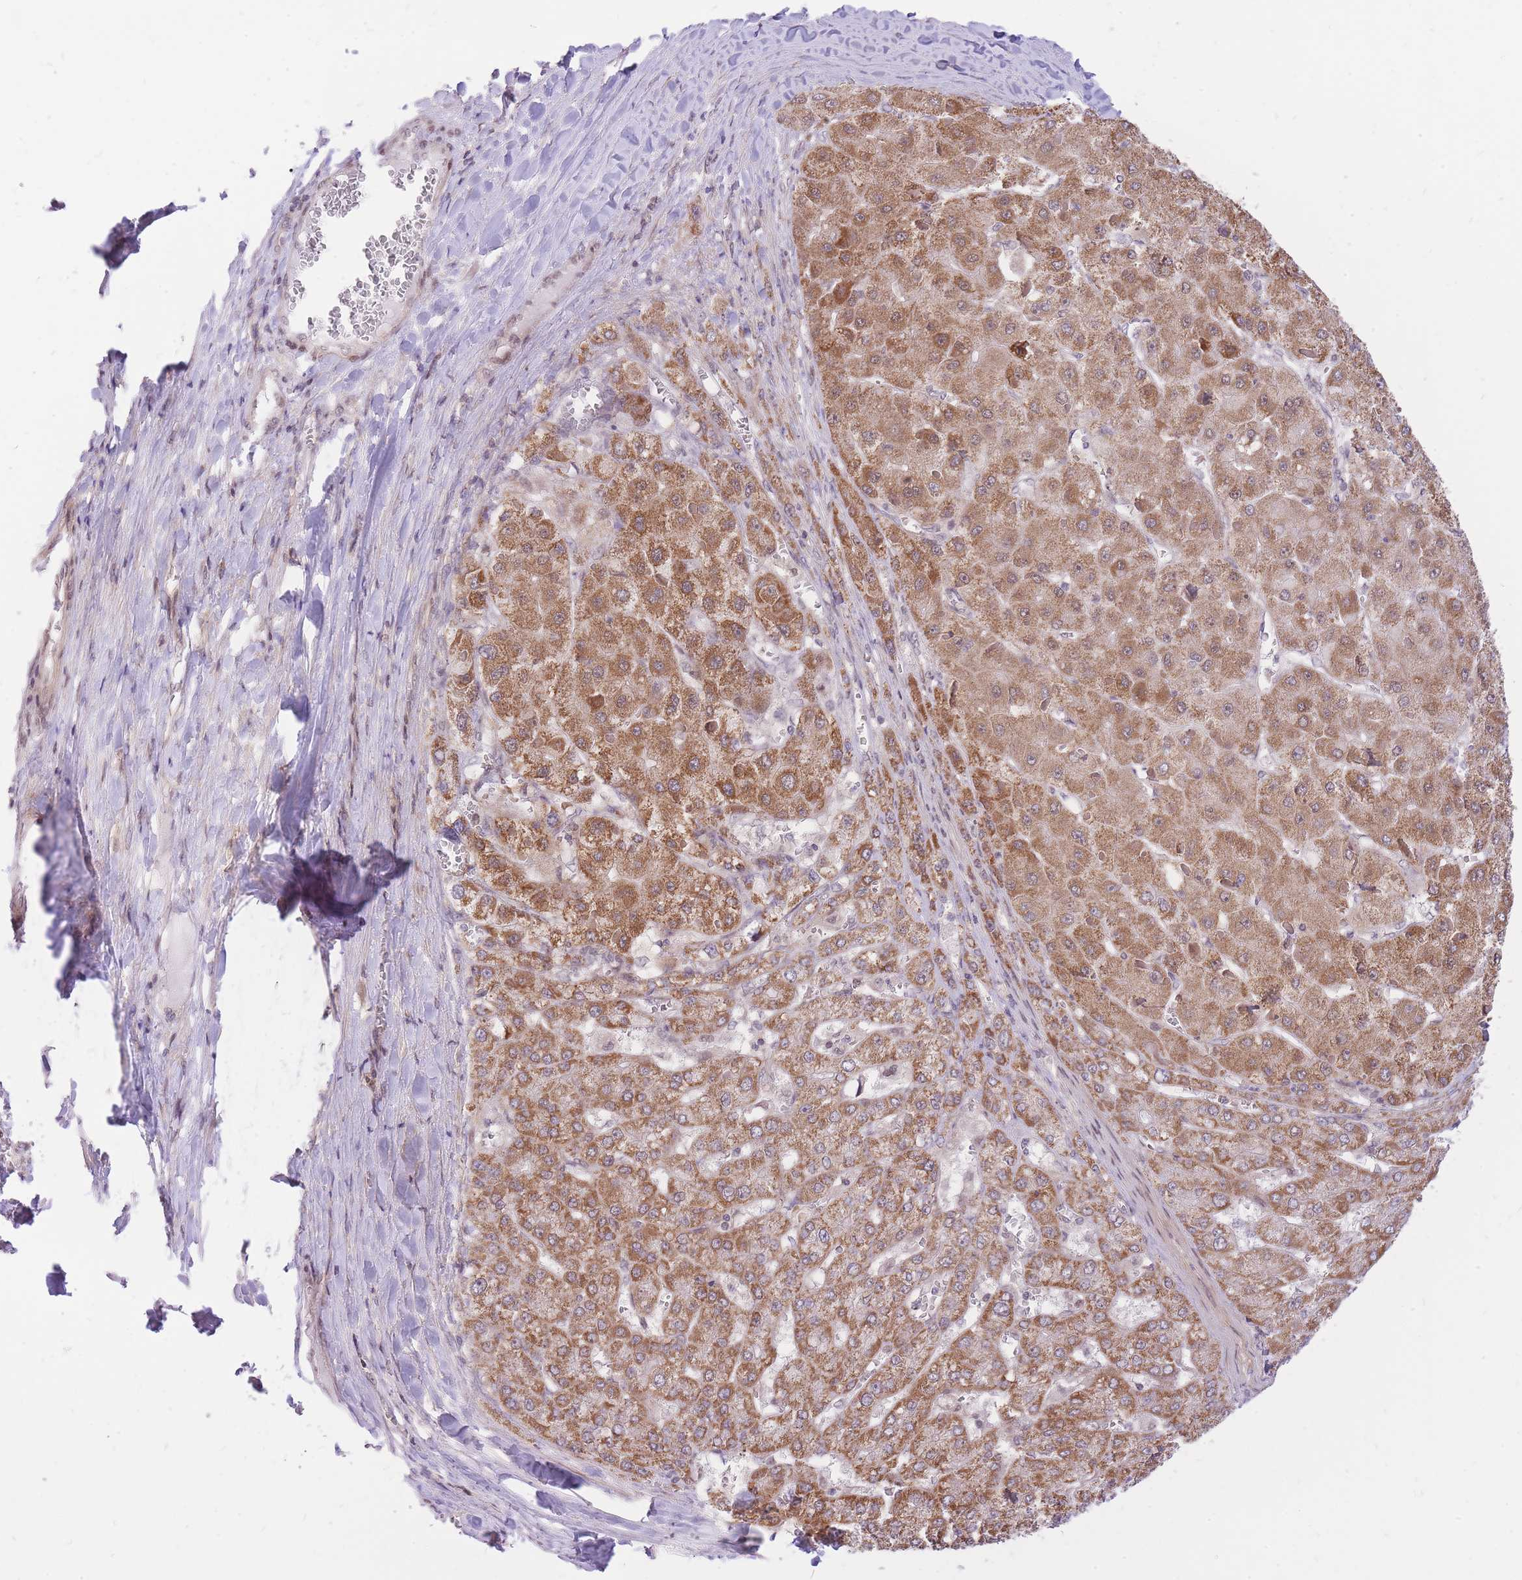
{"staining": {"intensity": "moderate", "quantity": ">75%", "location": "cytoplasmic/membranous"}, "tissue": "liver cancer", "cell_type": "Tumor cells", "image_type": "cancer", "snomed": [{"axis": "morphology", "description": "Carcinoma, Hepatocellular, NOS"}, {"axis": "topography", "description": "Liver"}], "caption": "Protein expression analysis of human liver hepatocellular carcinoma reveals moderate cytoplasmic/membranous staining in about >75% of tumor cells.", "gene": "MINDY2", "patient": {"sex": "female", "age": 73}}